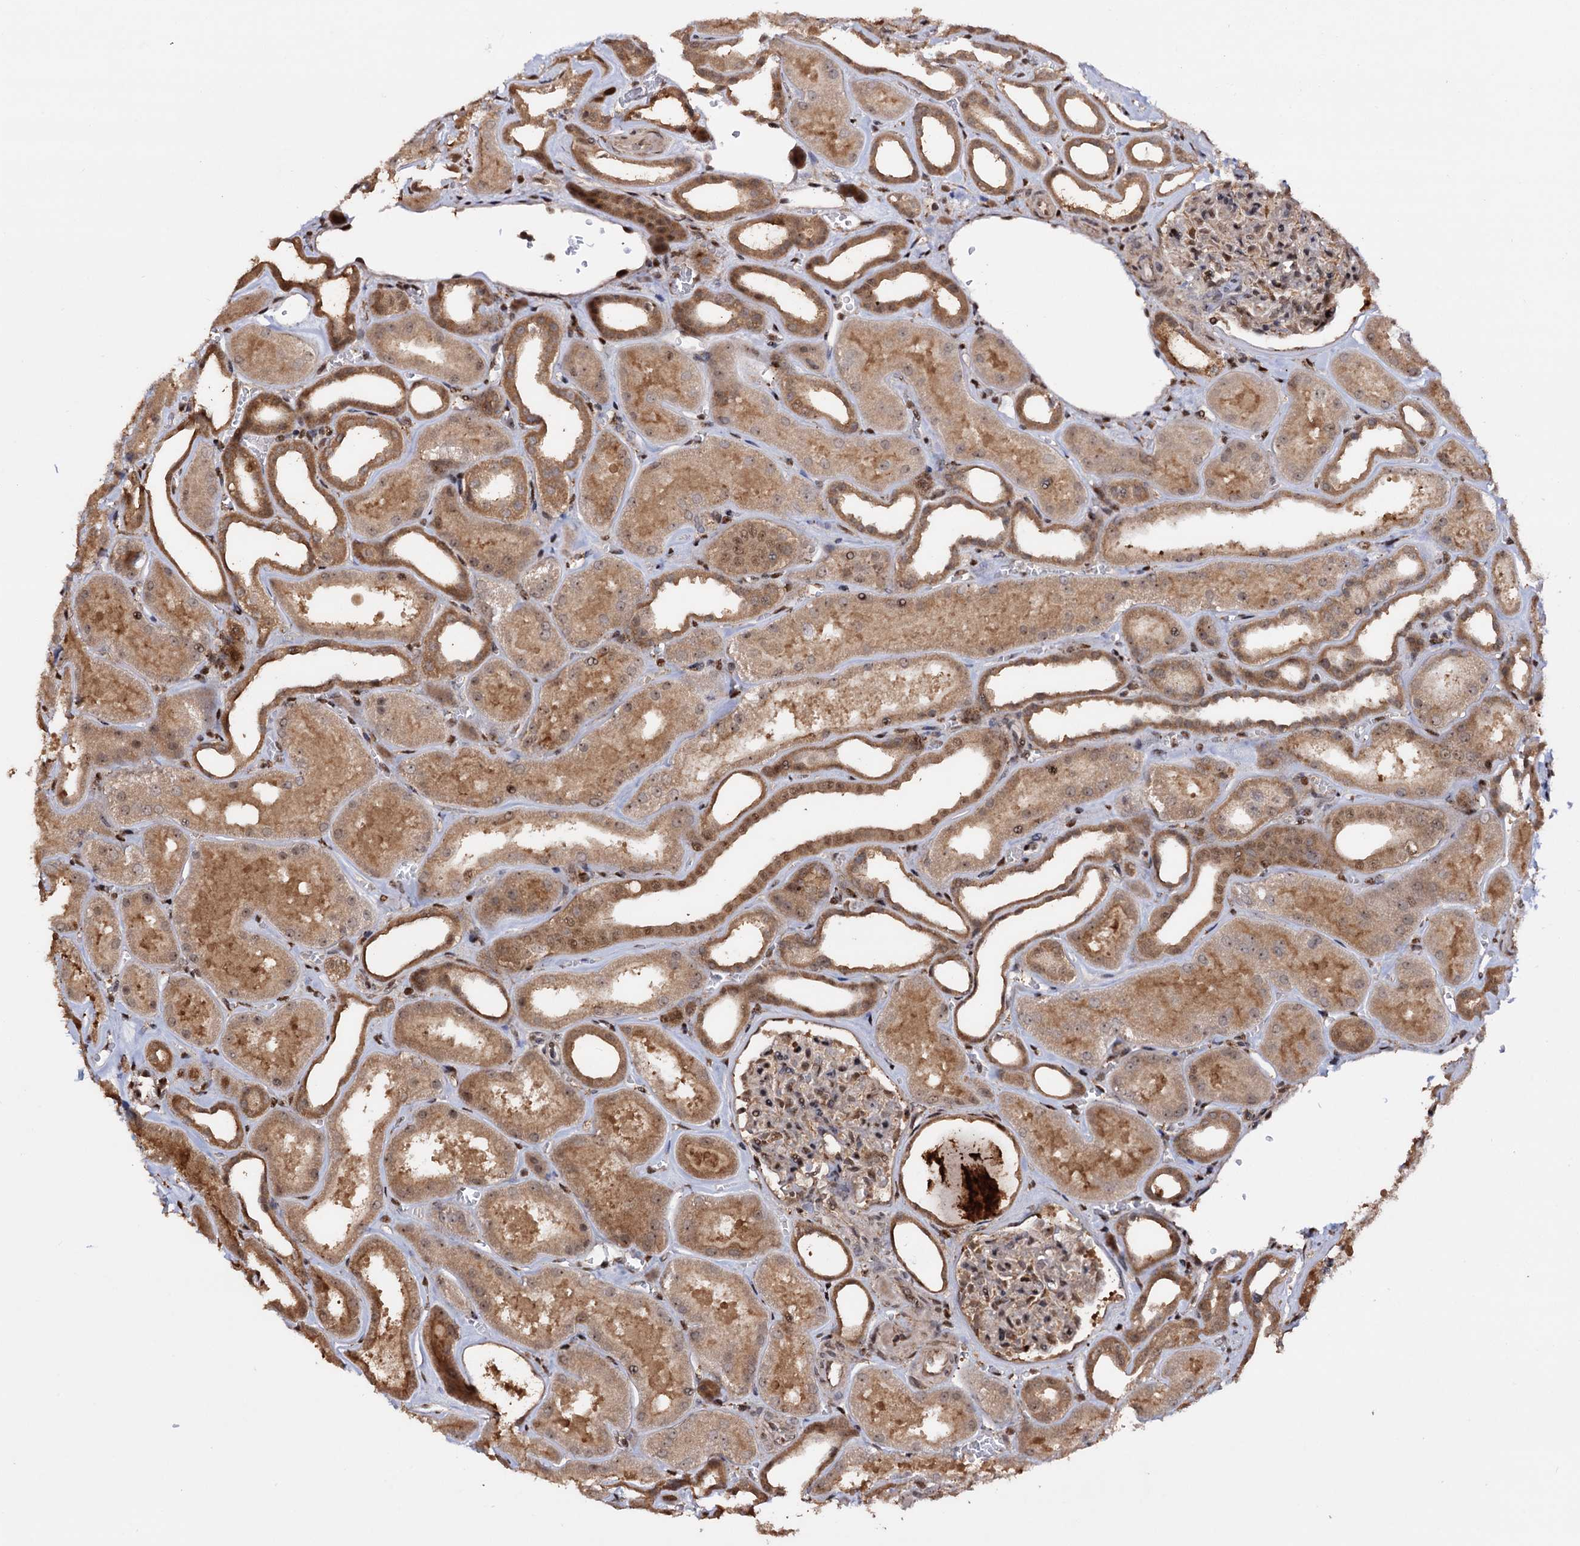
{"staining": {"intensity": "moderate", "quantity": ">75%", "location": "nuclear"}, "tissue": "kidney", "cell_type": "Cells in glomeruli", "image_type": "normal", "snomed": [{"axis": "morphology", "description": "Normal tissue, NOS"}, {"axis": "morphology", "description": "Adenocarcinoma, NOS"}, {"axis": "topography", "description": "Kidney"}], "caption": "A photomicrograph of human kidney stained for a protein reveals moderate nuclear brown staining in cells in glomeruli.", "gene": "PIGB", "patient": {"sex": "female", "age": 68}}